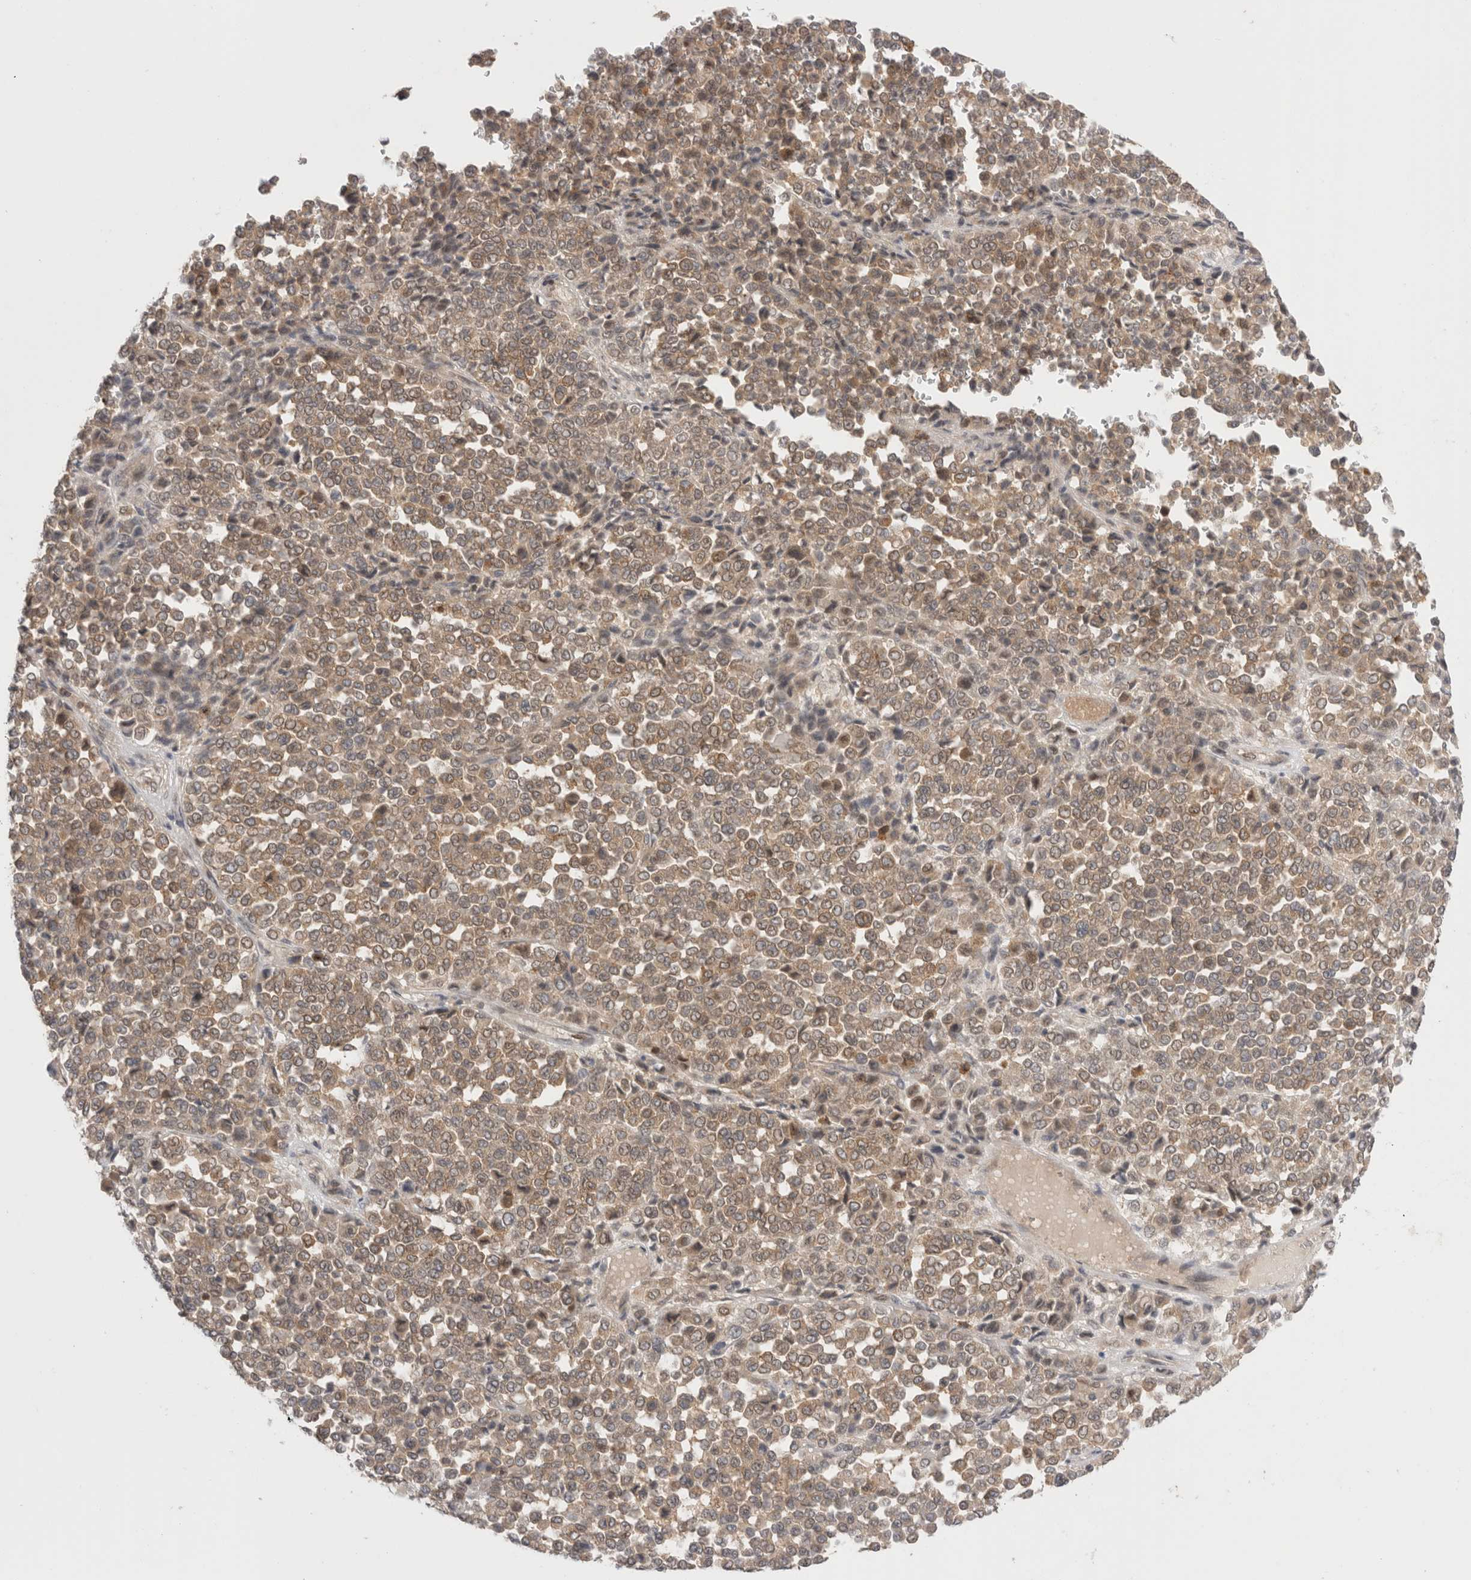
{"staining": {"intensity": "weak", "quantity": ">75%", "location": "cytoplasmic/membranous"}, "tissue": "melanoma", "cell_type": "Tumor cells", "image_type": "cancer", "snomed": [{"axis": "morphology", "description": "Malignant melanoma, Metastatic site"}, {"axis": "topography", "description": "Pancreas"}], "caption": "Immunohistochemical staining of human melanoma shows weak cytoplasmic/membranous protein staining in about >75% of tumor cells. (Stains: DAB (3,3'-diaminobenzidine) in brown, nuclei in blue, Microscopy: brightfield microscopy at high magnification).", "gene": "NFKB1", "patient": {"sex": "female", "age": 30}}